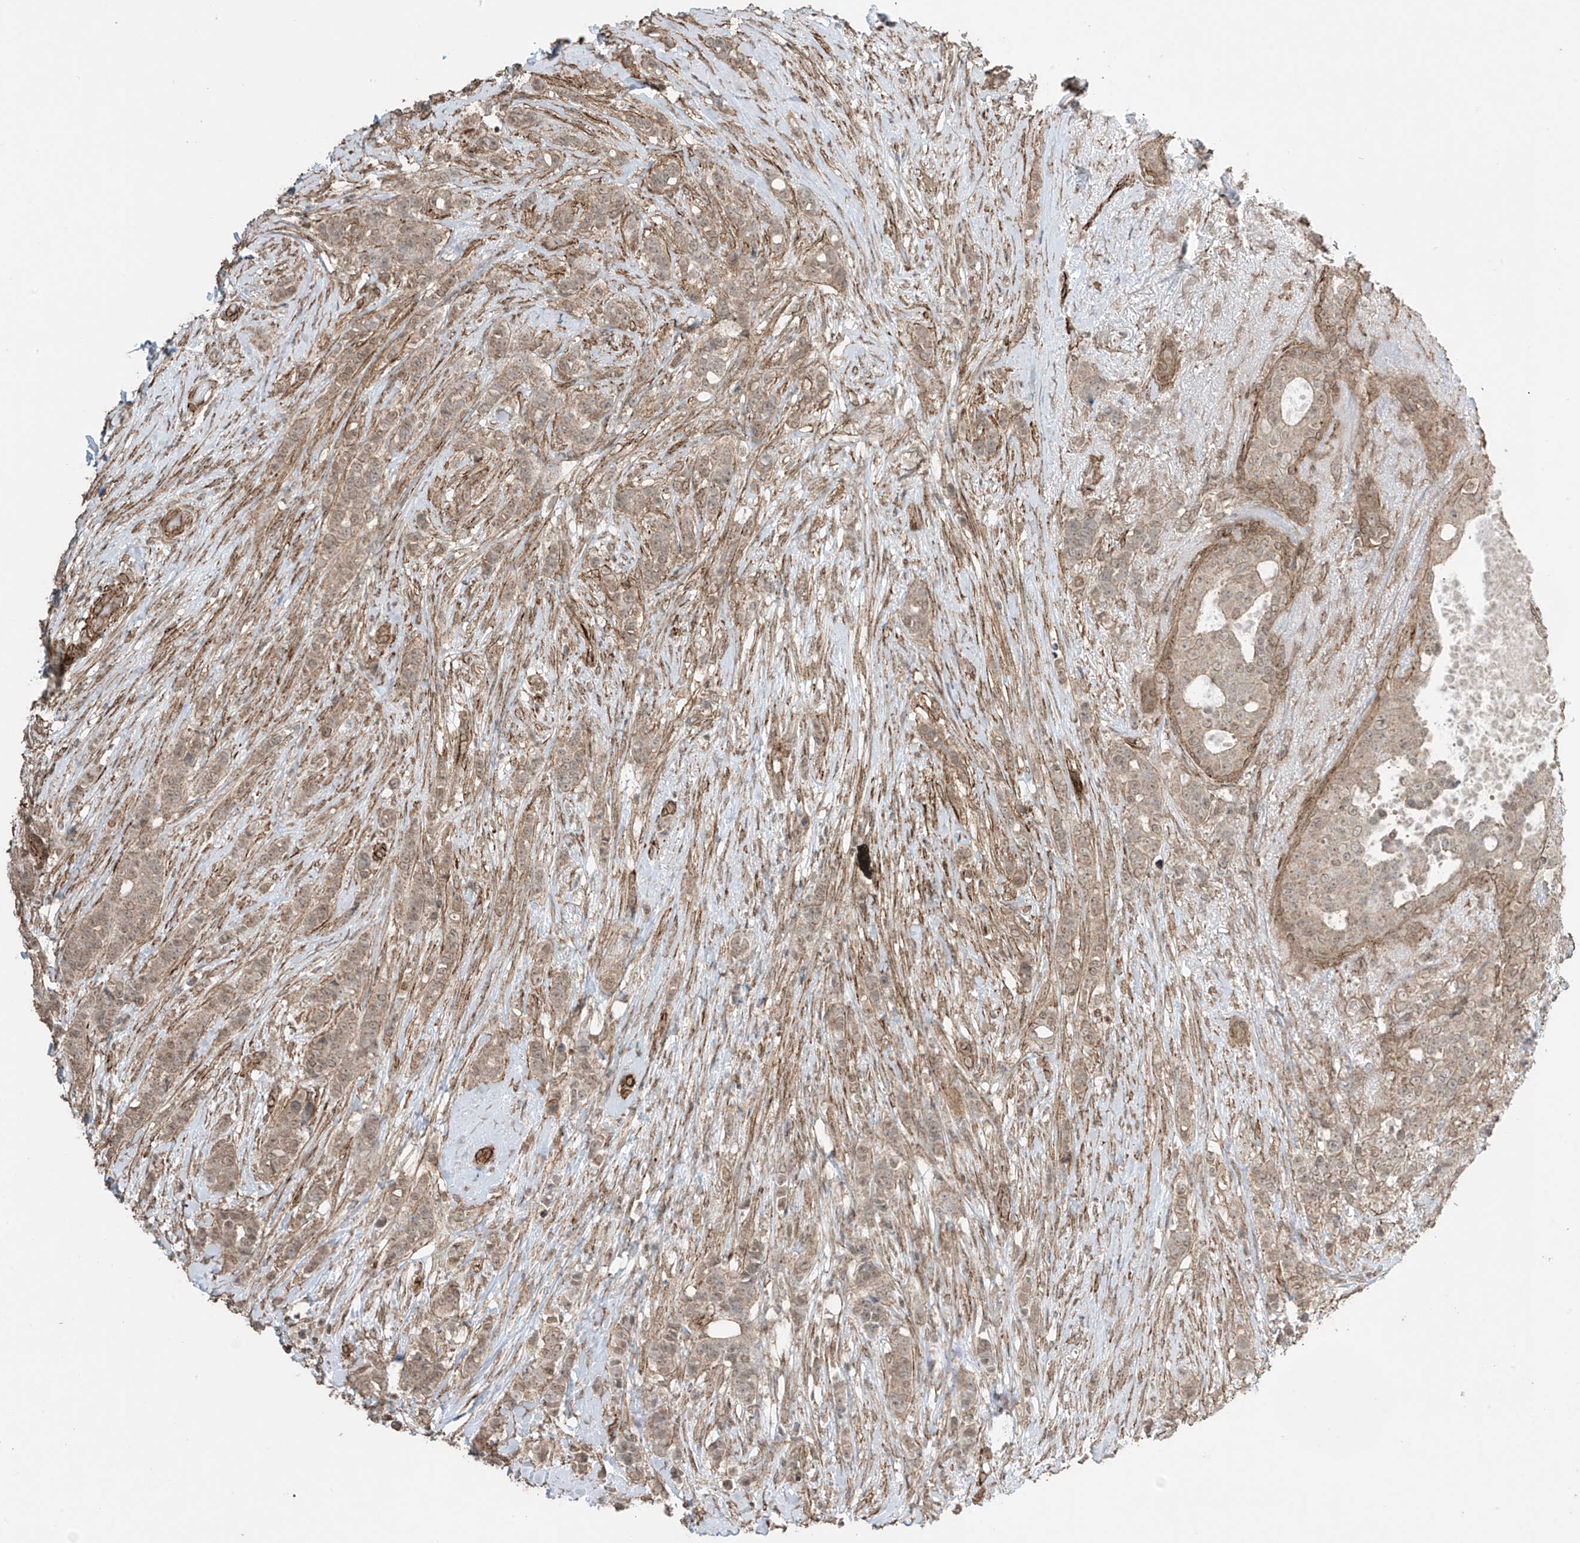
{"staining": {"intensity": "weak", "quantity": ">75%", "location": "cytoplasmic/membranous,nuclear"}, "tissue": "breast cancer", "cell_type": "Tumor cells", "image_type": "cancer", "snomed": [{"axis": "morphology", "description": "Lobular carcinoma"}, {"axis": "topography", "description": "Breast"}], "caption": "A brown stain shows weak cytoplasmic/membranous and nuclear staining of a protein in breast cancer (lobular carcinoma) tumor cells. The protein is stained brown, and the nuclei are stained in blue (DAB IHC with brightfield microscopy, high magnification).", "gene": "TTLL5", "patient": {"sex": "female", "age": 51}}